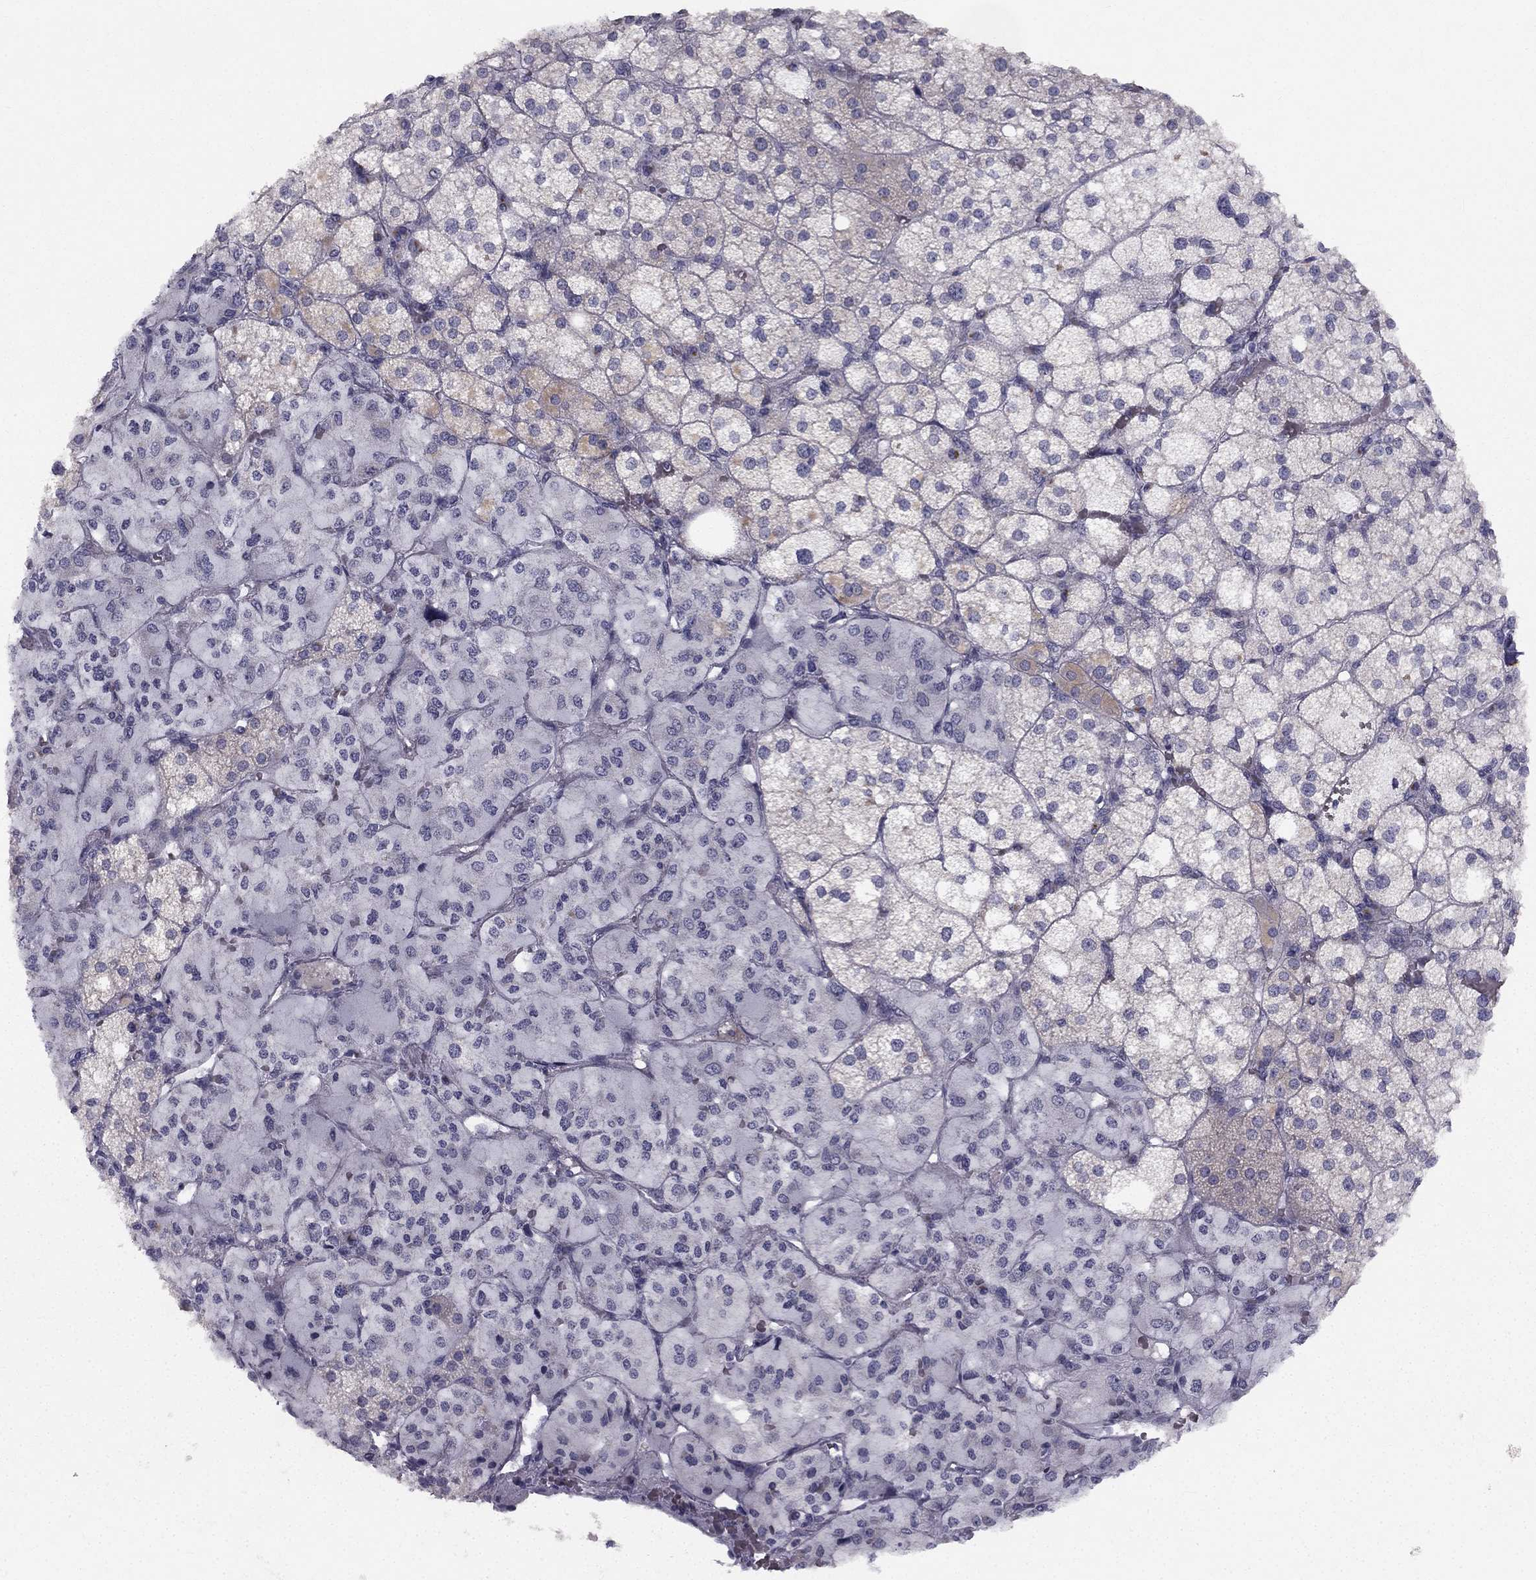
{"staining": {"intensity": "weak", "quantity": "<25%", "location": "cytoplasmic/membranous"}, "tissue": "adrenal gland", "cell_type": "Glandular cells", "image_type": "normal", "snomed": [{"axis": "morphology", "description": "Normal tissue, NOS"}, {"axis": "topography", "description": "Adrenal gland"}], "caption": "DAB immunohistochemical staining of unremarkable human adrenal gland displays no significant expression in glandular cells.", "gene": "TRPS1", "patient": {"sex": "male", "age": 53}}